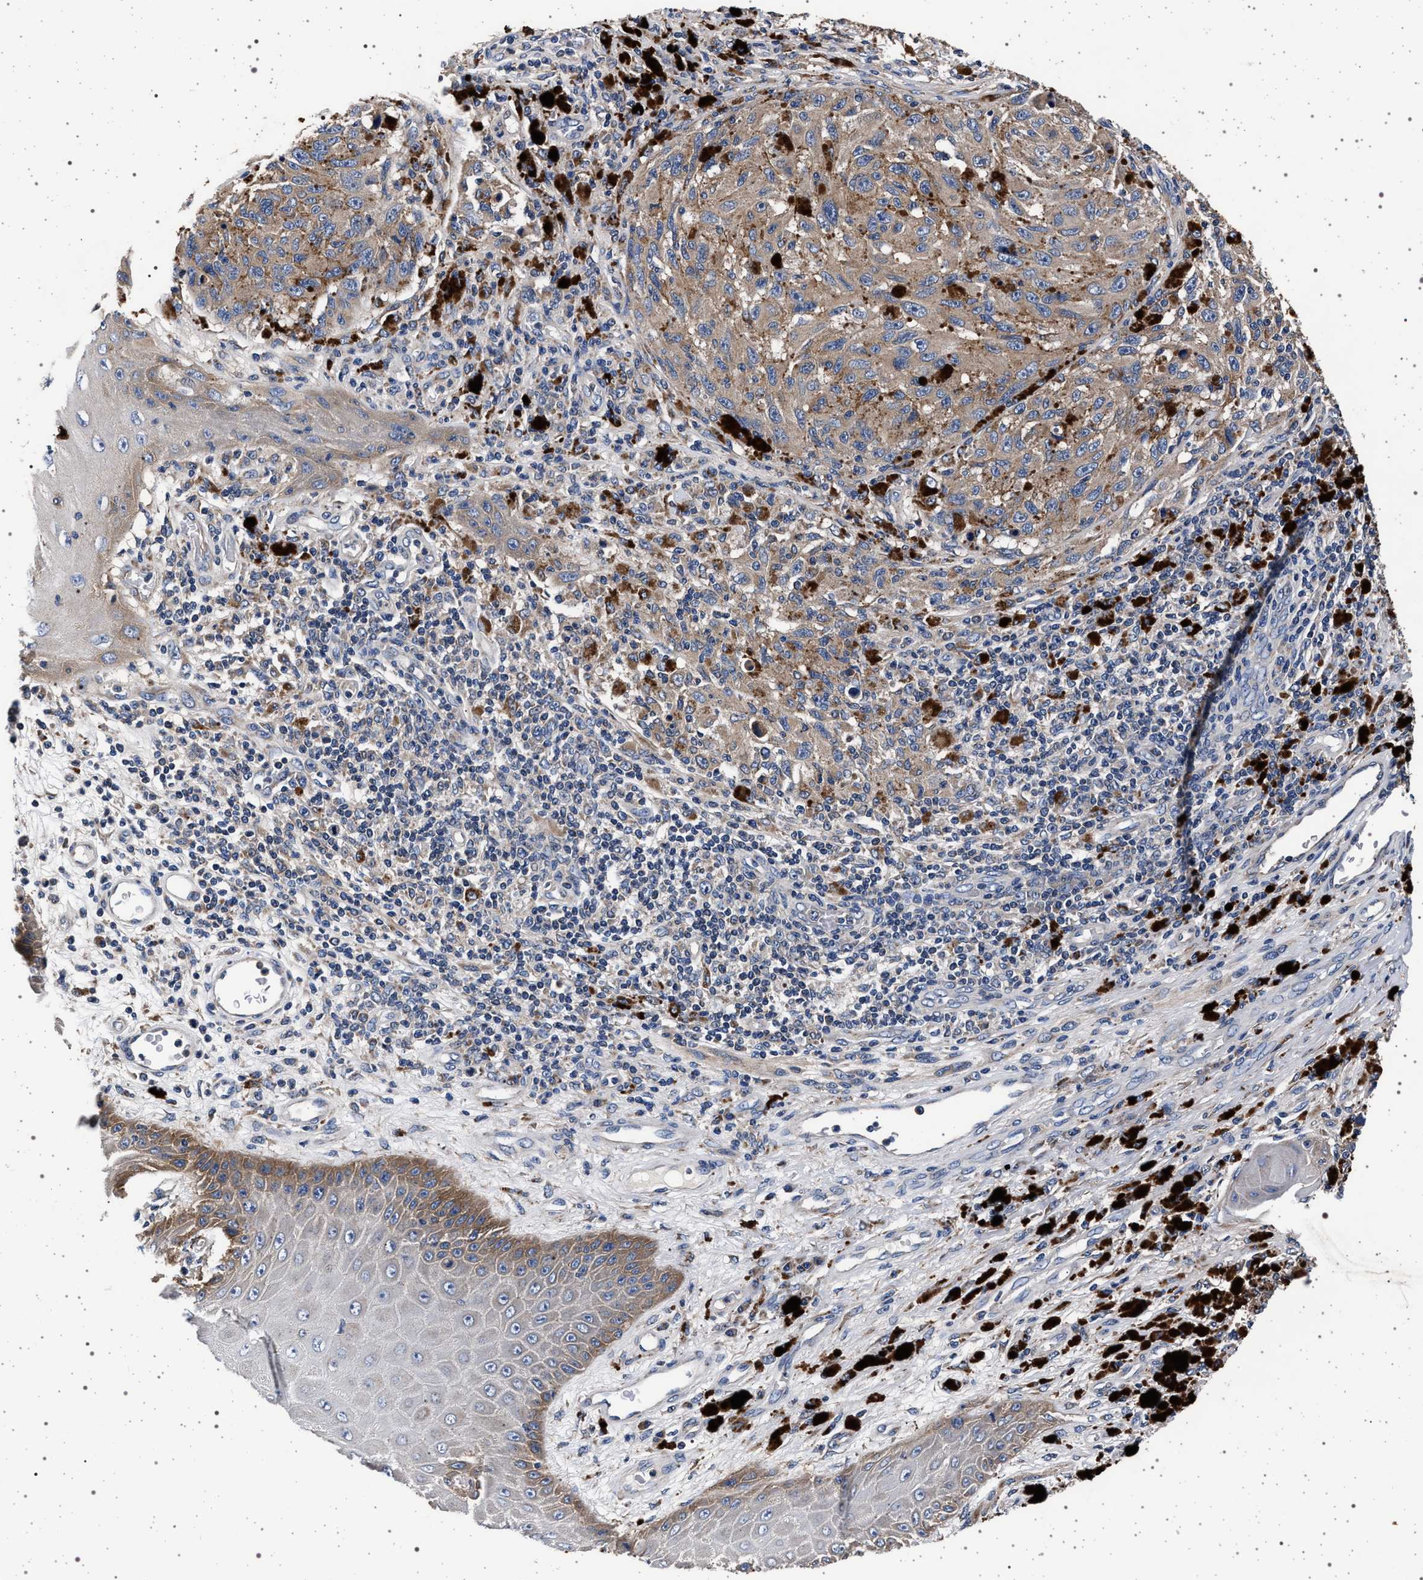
{"staining": {"intensity": "moderate", "quantity": ">75%", "location": "cytoplasmic/membranous"}, "tissue": "melanoma", "cell_type": "Tumor cells", "image_type": "cancer", "snomed": [{"axis": "morphology", "description": "Malignant melanoma, NOS"}, {"axis": "topography", "description": "Skin"}], "caption": "A photomicrograph of human melanoma stained for a protein reveals moderate cytoplasmic/membranous brown staining in tumor cells. The protein is stained brown, and the nuclei are stained in blue (DAB IHC with brightfield microscopy, high magnification).", "gene": "MAP3K2", "patient": {"sex": "female", "age": 73}}